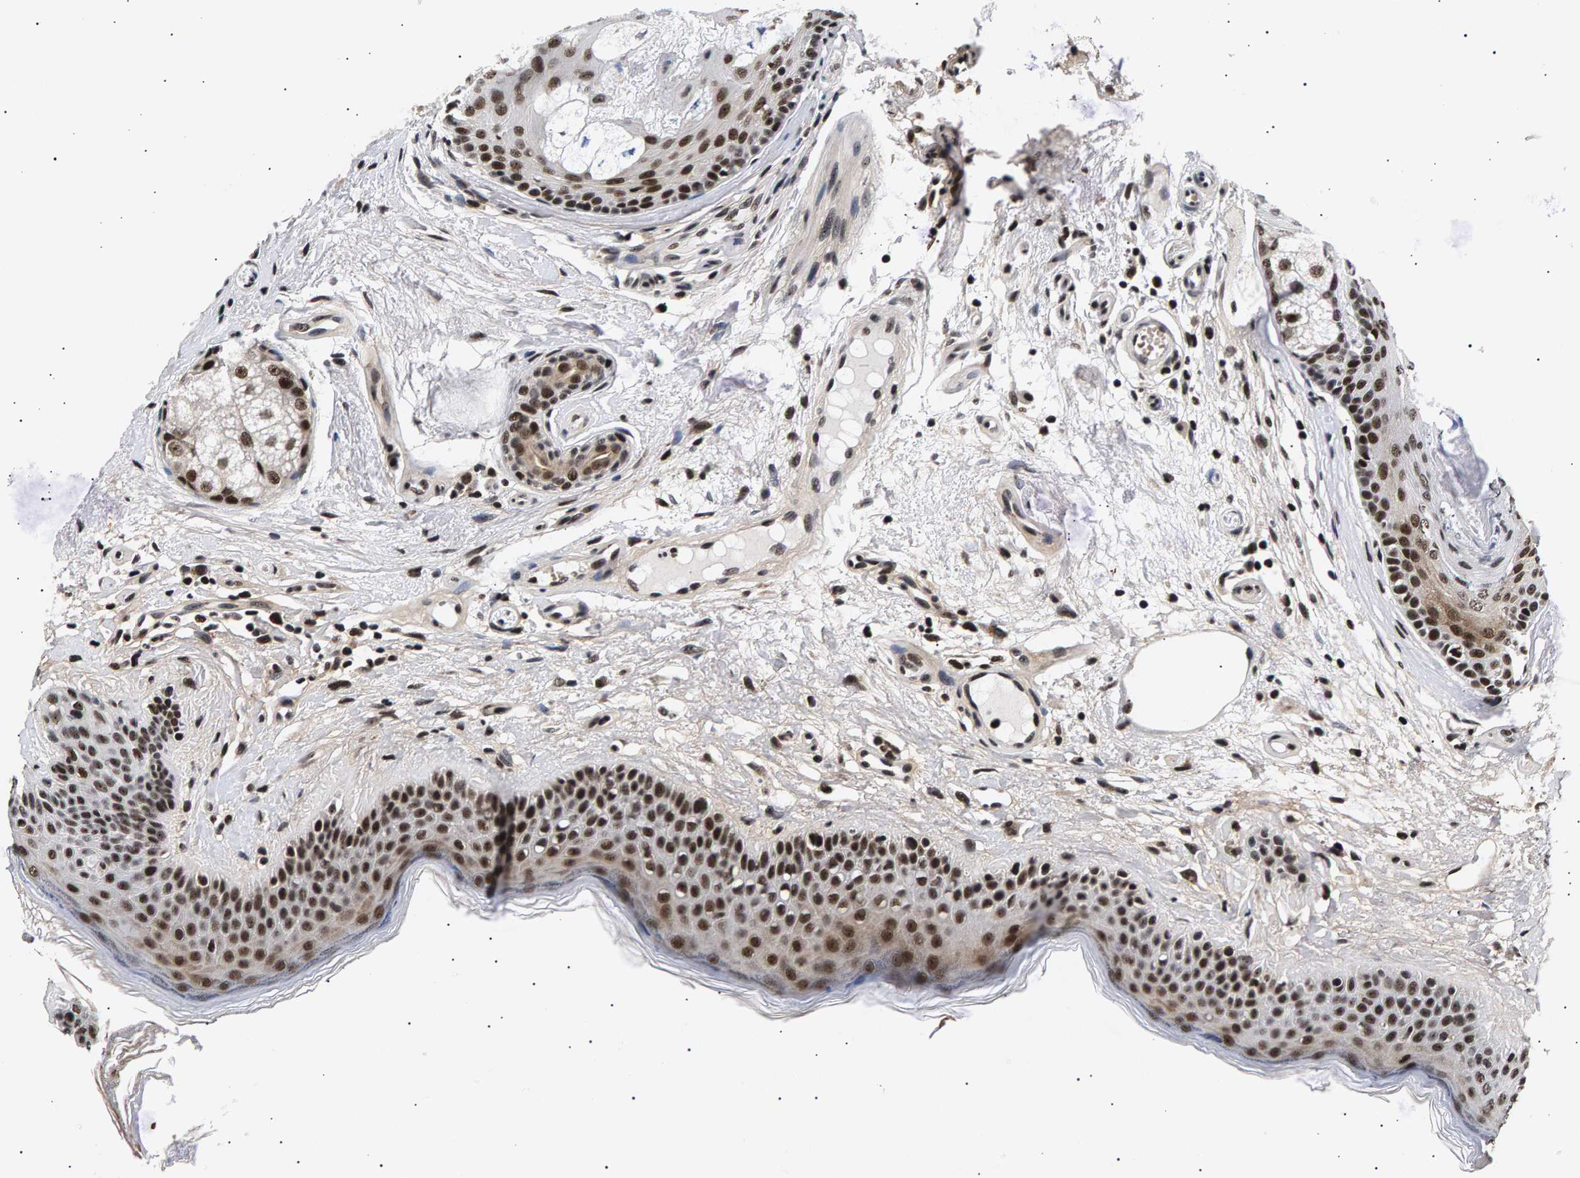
{"staining": {"intensity": "strong", "quantity": ">75%", "location": "cytoplasmic/membranous,nuclear"}, "tissue": "oral mucosa", "cell_type": "Squamous epithelial cells", "image_type": "normal", "snomed": [{"axis": "morphology", "description": "Normal tissue, NOS"}, {"axis": "topography", "description": "Skin"}, {"axis": "topography", "description": "Oral tissue"}], "caption": "Unremarkable oral mucosa was stained to show a protein in brown. There is high levels of strong cytoplasmic/membranous,nuclear expression in approximately >75% of squamous epithelial cells.", "gene": "ANKRD40", "patient": {"sex": "male", "age": 84}}